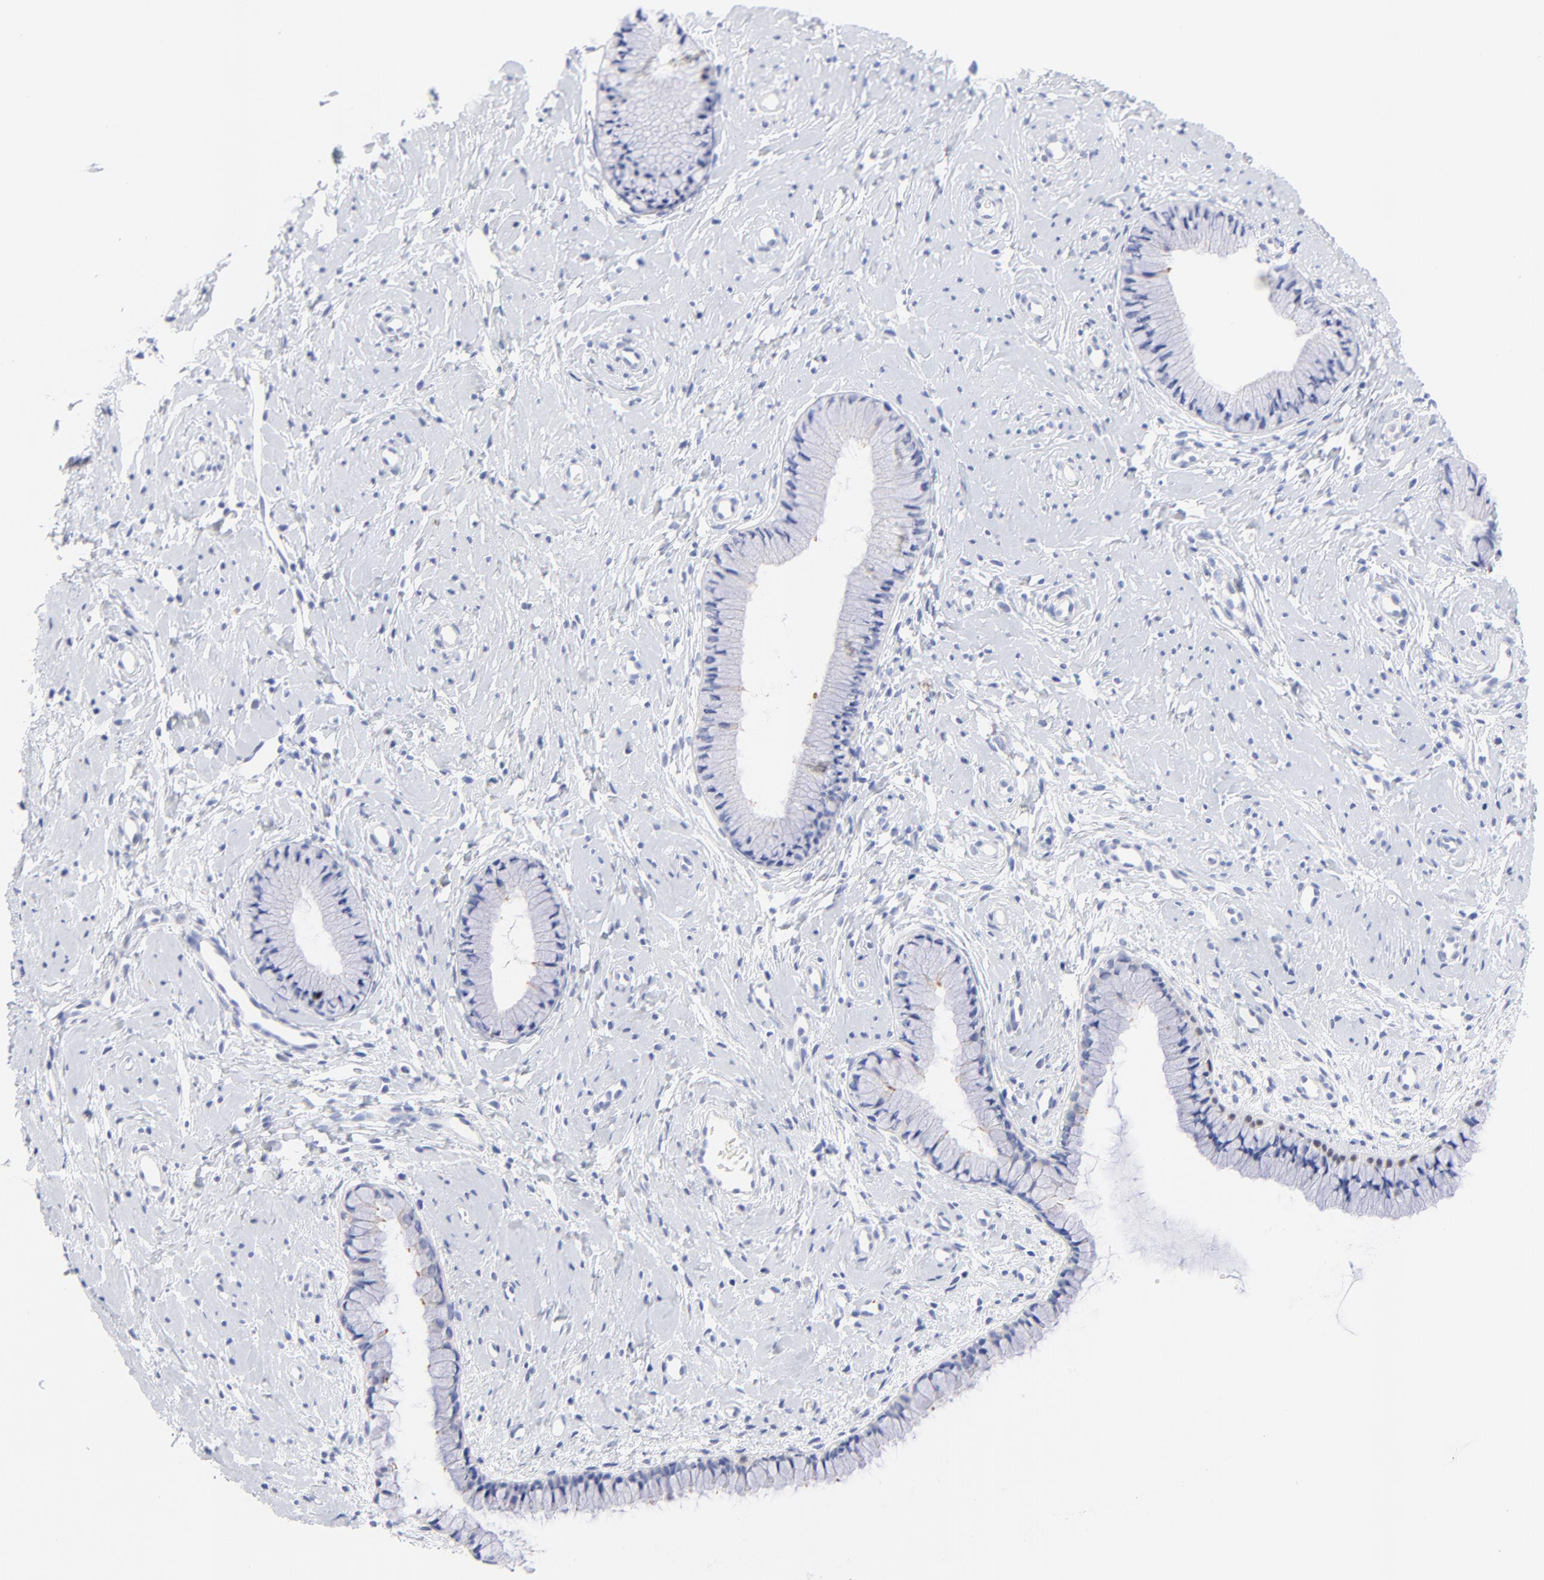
{"staining": {"intensity": "negative", "quantity": "none", "location": "none"}, "tissue": "cervix", "cell_type": "Glandular cells", "image_type": "normal", "snomed": [{"axis": "morphology", "description": "Normal tissue, NOS"}, {"axis": "topography", "description": "Cervix"}], "caption": "An image of cervix stained for a protein displays no brown staining in glandular cells. Nuclei are stained in blue.", "gene": "FAM117B", "patient": {"sex": "female", "age": 46}}